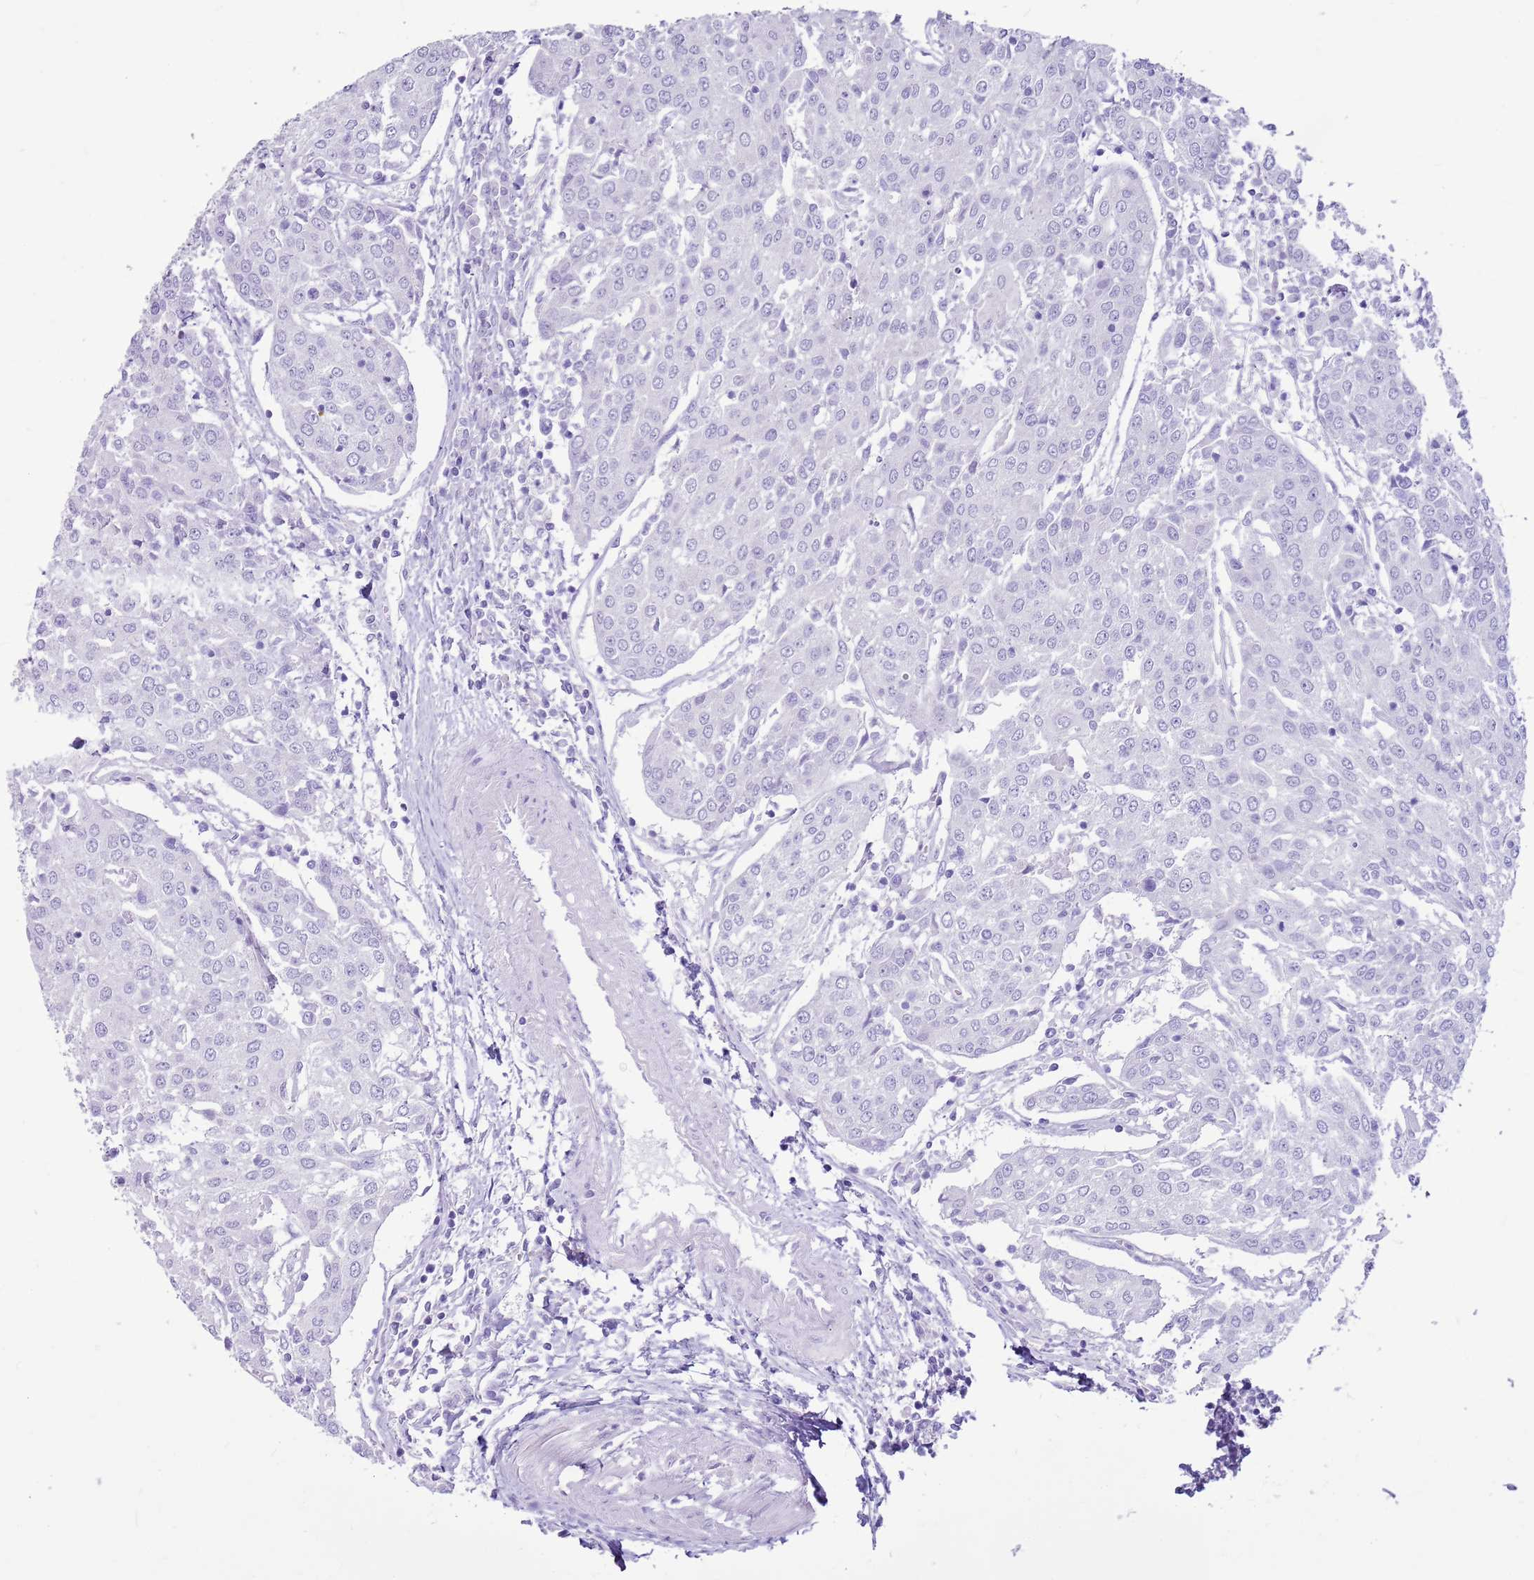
{"staining": {"intensity": "negative", "quantity": "none", "location": "none"}, "tissue": "urothelial cancer", "cell_type": "Tumor cells", "image_type": "cancer", "snomed": [{"axis": "morphology", "description": "Urothelial carcinoma, High grade"}, {"axis": "topography", "description": "Urinary bladder"}], "caption": "A high-resolution photomicrograph shows immunohistochemistry (IHC) staining of urothelial cancer, which demonstrates no significant expression in tumor cells.", "gene": "CA8", "patient": {"sex": "female", "age": 85}}